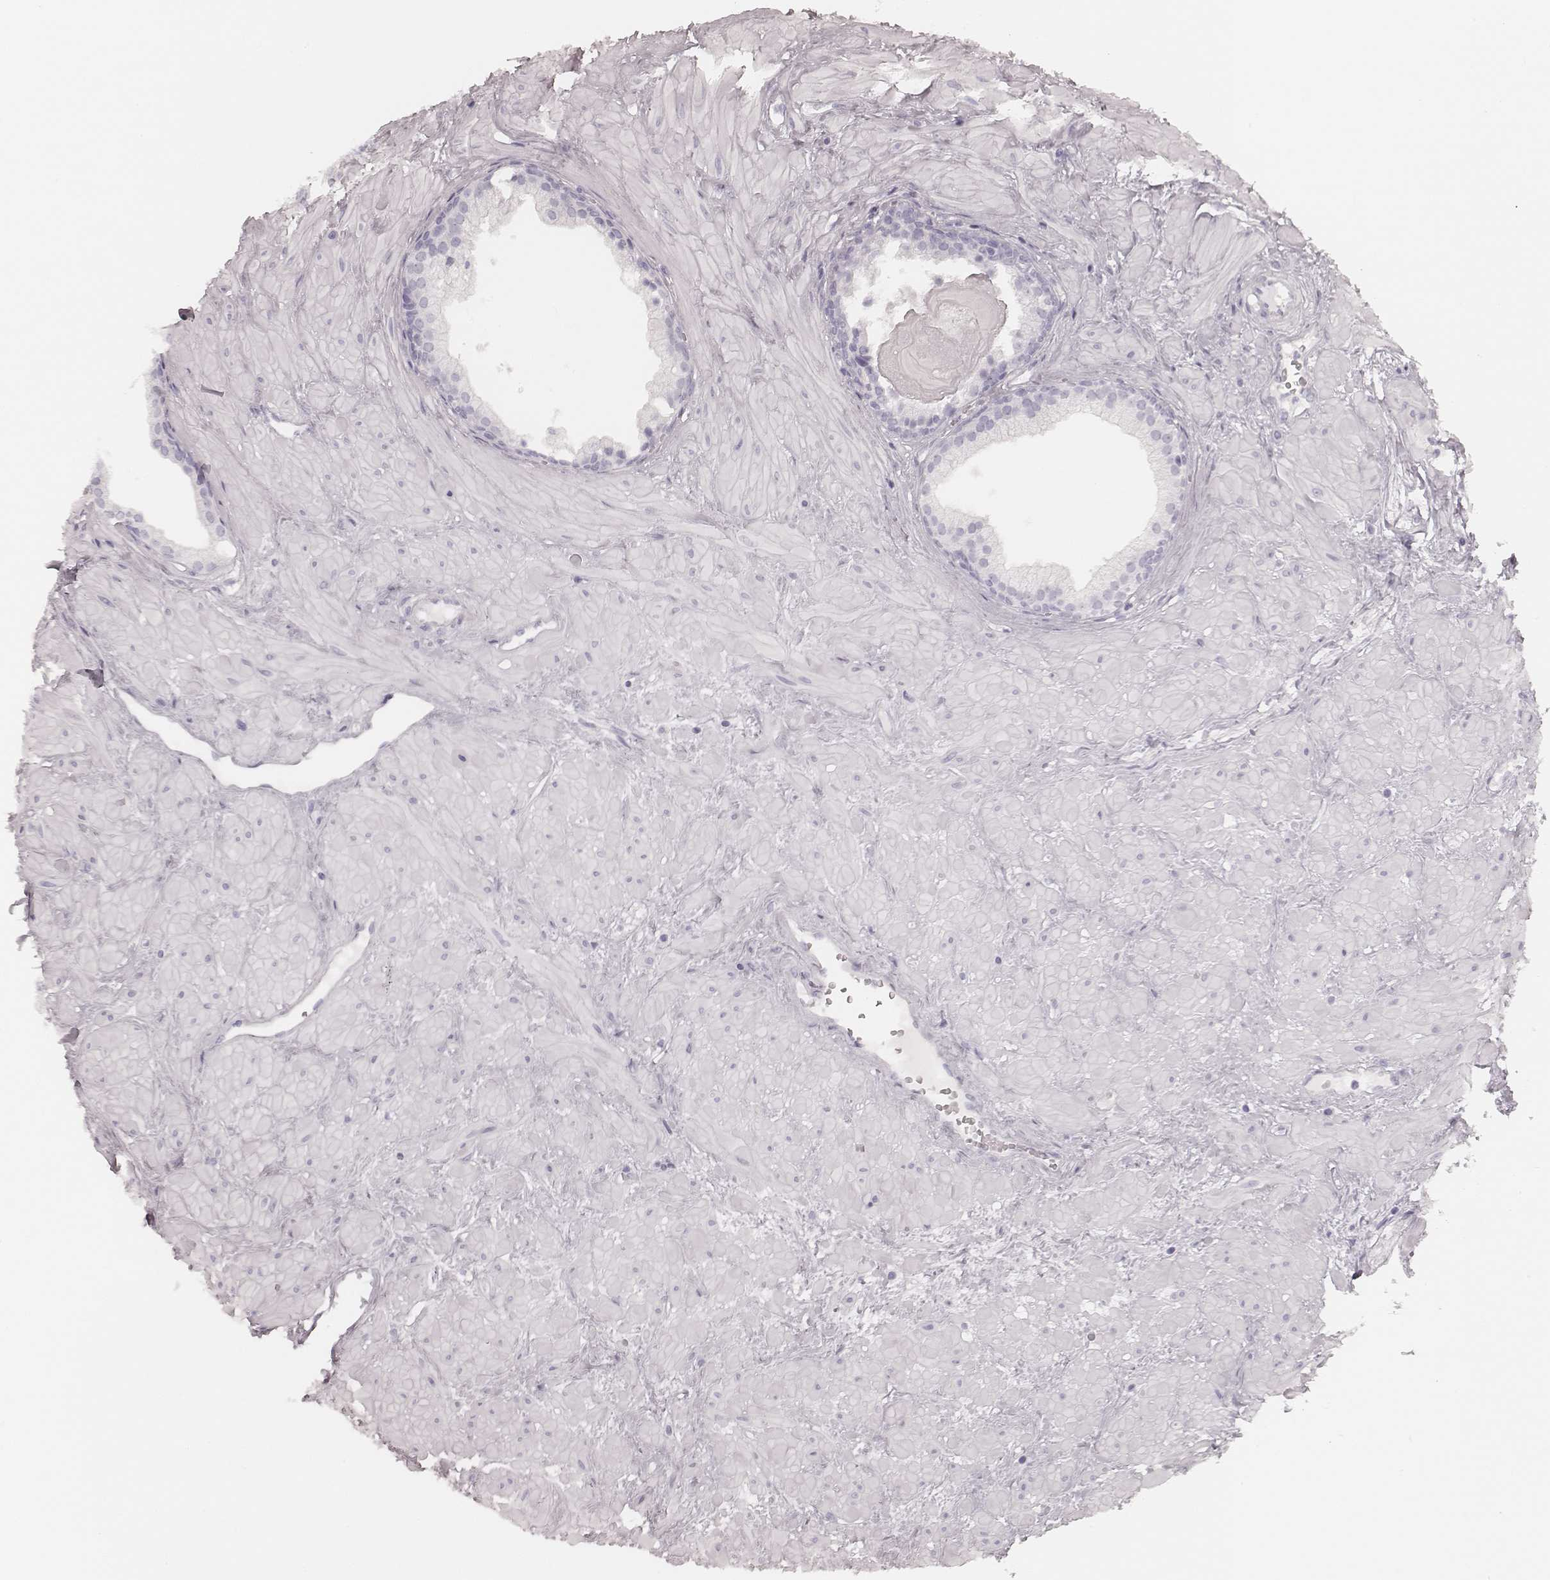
{"staining": {"intensity": "negative", "quantity": "none", "location": "none"}, "tissue": "prostate", "cell_type": "Glandular cells", "image_type": "normal", "snomed": [{"axis": "morphology", "description": "Normal tissue, NOS"}, {"axis": "topography", "description": "Prostate"}], "caption": "A micrograph of prostate stained for a protein shows no brown staining in glandular cells. (DAB (3,3'-diaminobenzidine) immunohistochemistry with hematoxylin counter stain).", "gene": "KRT72", "patient": {"sex": "male", "age": 48}}